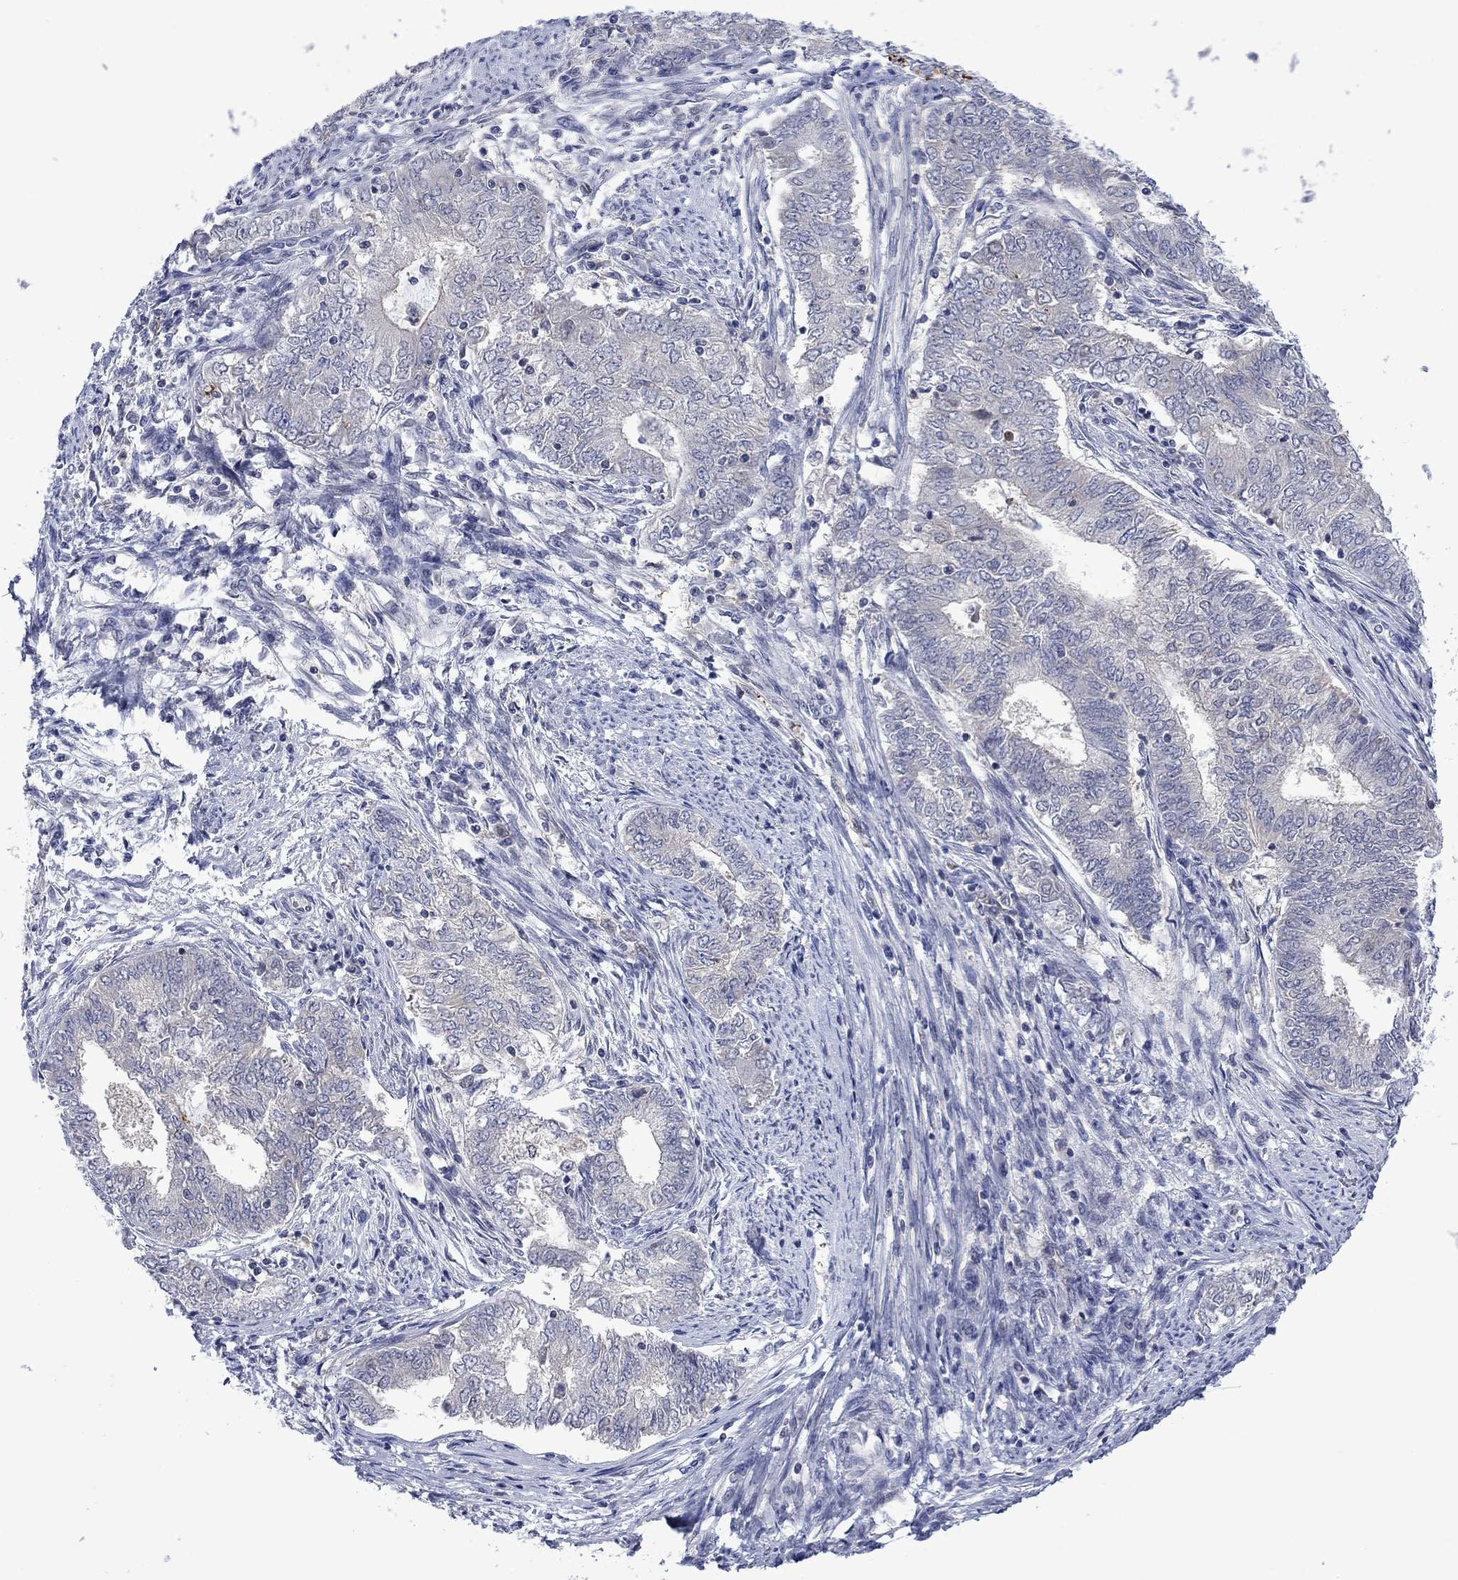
{"staining": {"intensity": "negative", "quantity": "none", "location": "none"}, "tissue": "endometrial cancer", "cell_type": "Tumor cells", "image_type": "cancer", "snomed": [{"axis": "morphology", "description": "Adenocarcinoma, NOS"}, {"axis": "topography", "description": "Endometrium"}], "caption": "This is an immunohistochemistry (IHC) image of endometrial cancer (adenocarcinoma). There is no staining in tumor cells.", "gene": "AGL", "patient": {"sex": "female", "age": 62}}